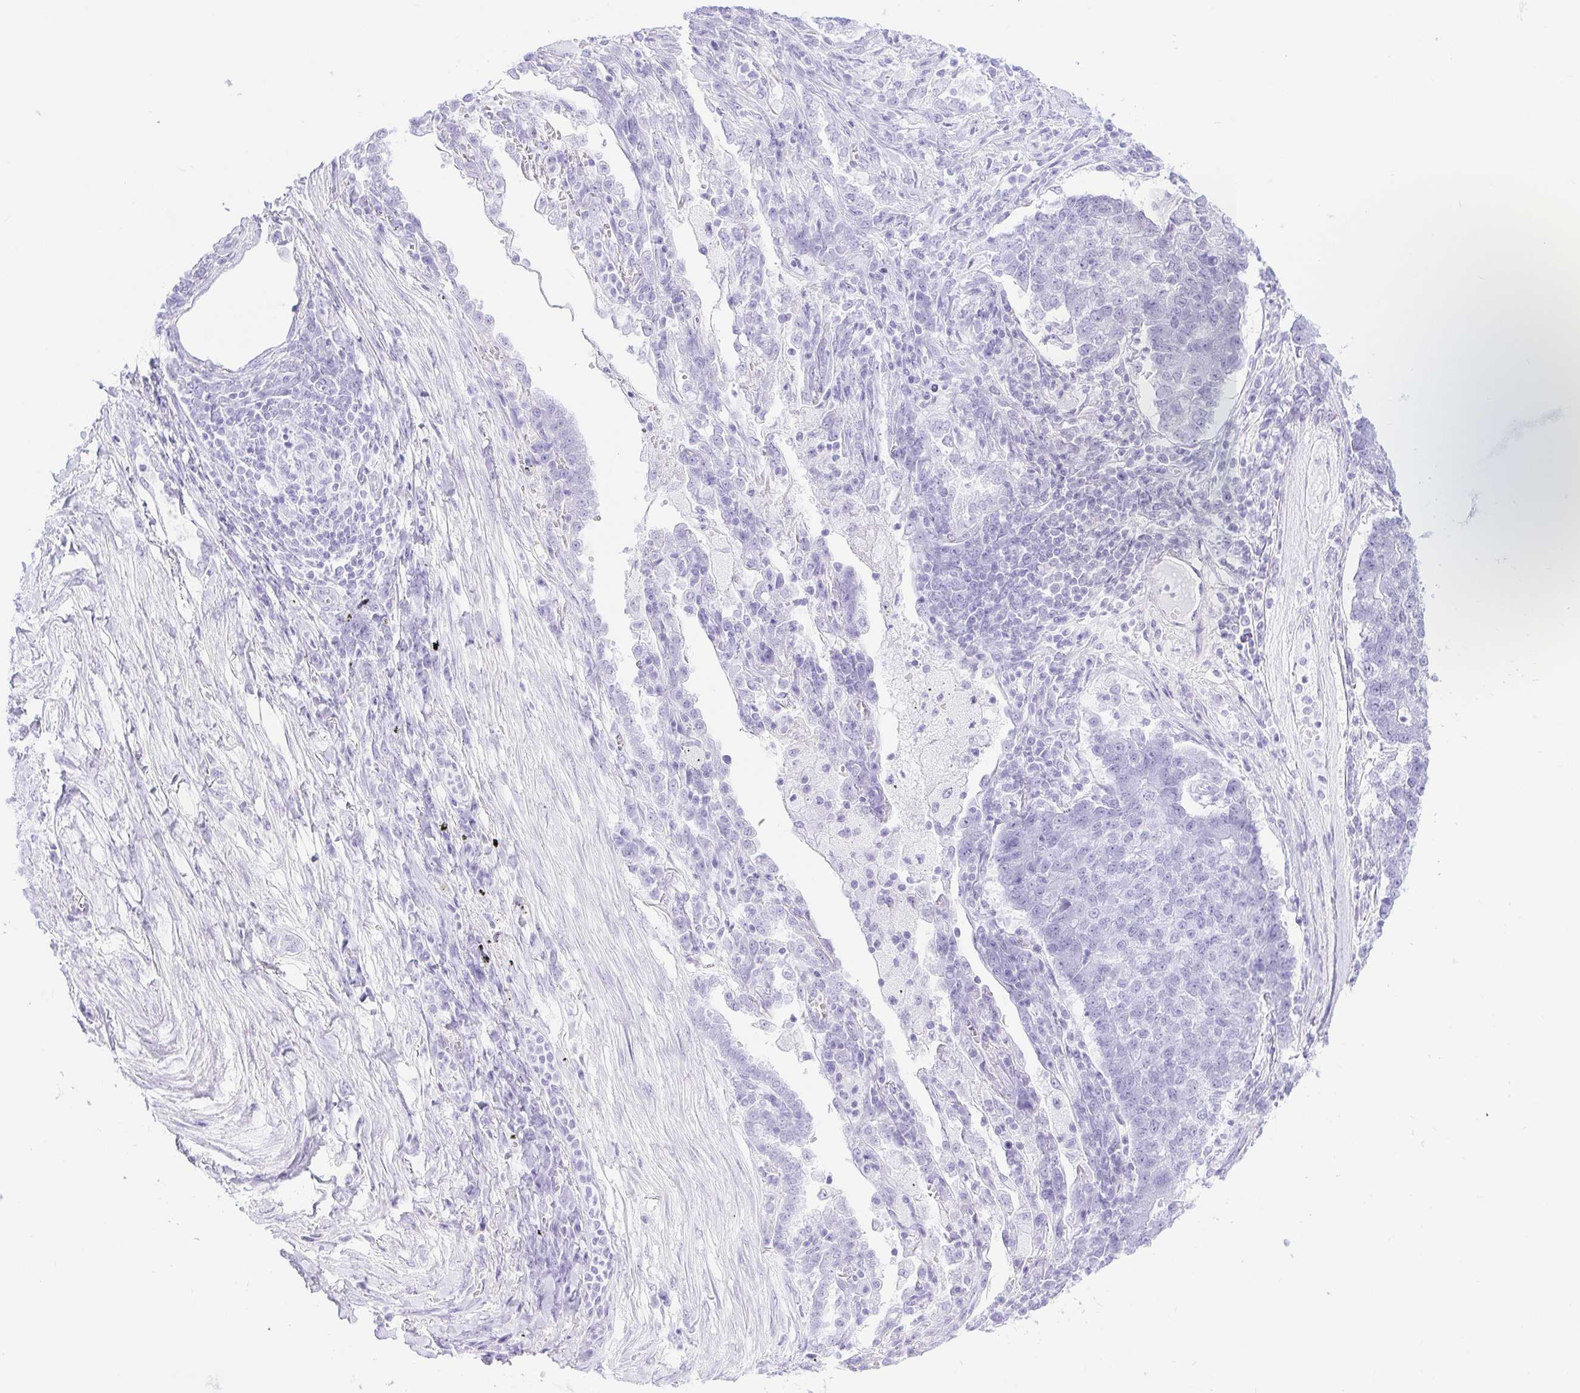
{"staining": {"intensity": "negative", "quantity": "none", "location": "none"}, "tissue": "lung cancer", "cell_type": "Tumor cells", "image_type": "cancer", "snomed": [{"axis": "morphology", "description": "Adenocarcinoma, NOS"}, {"axis": "topography", "description": "Lung"}], "caption": "Tumor cells show no significant positivity in lung cancer (adenocarcinoma).", "gene": "DDX17", "patient": {"sex": "male", "age": 57}}